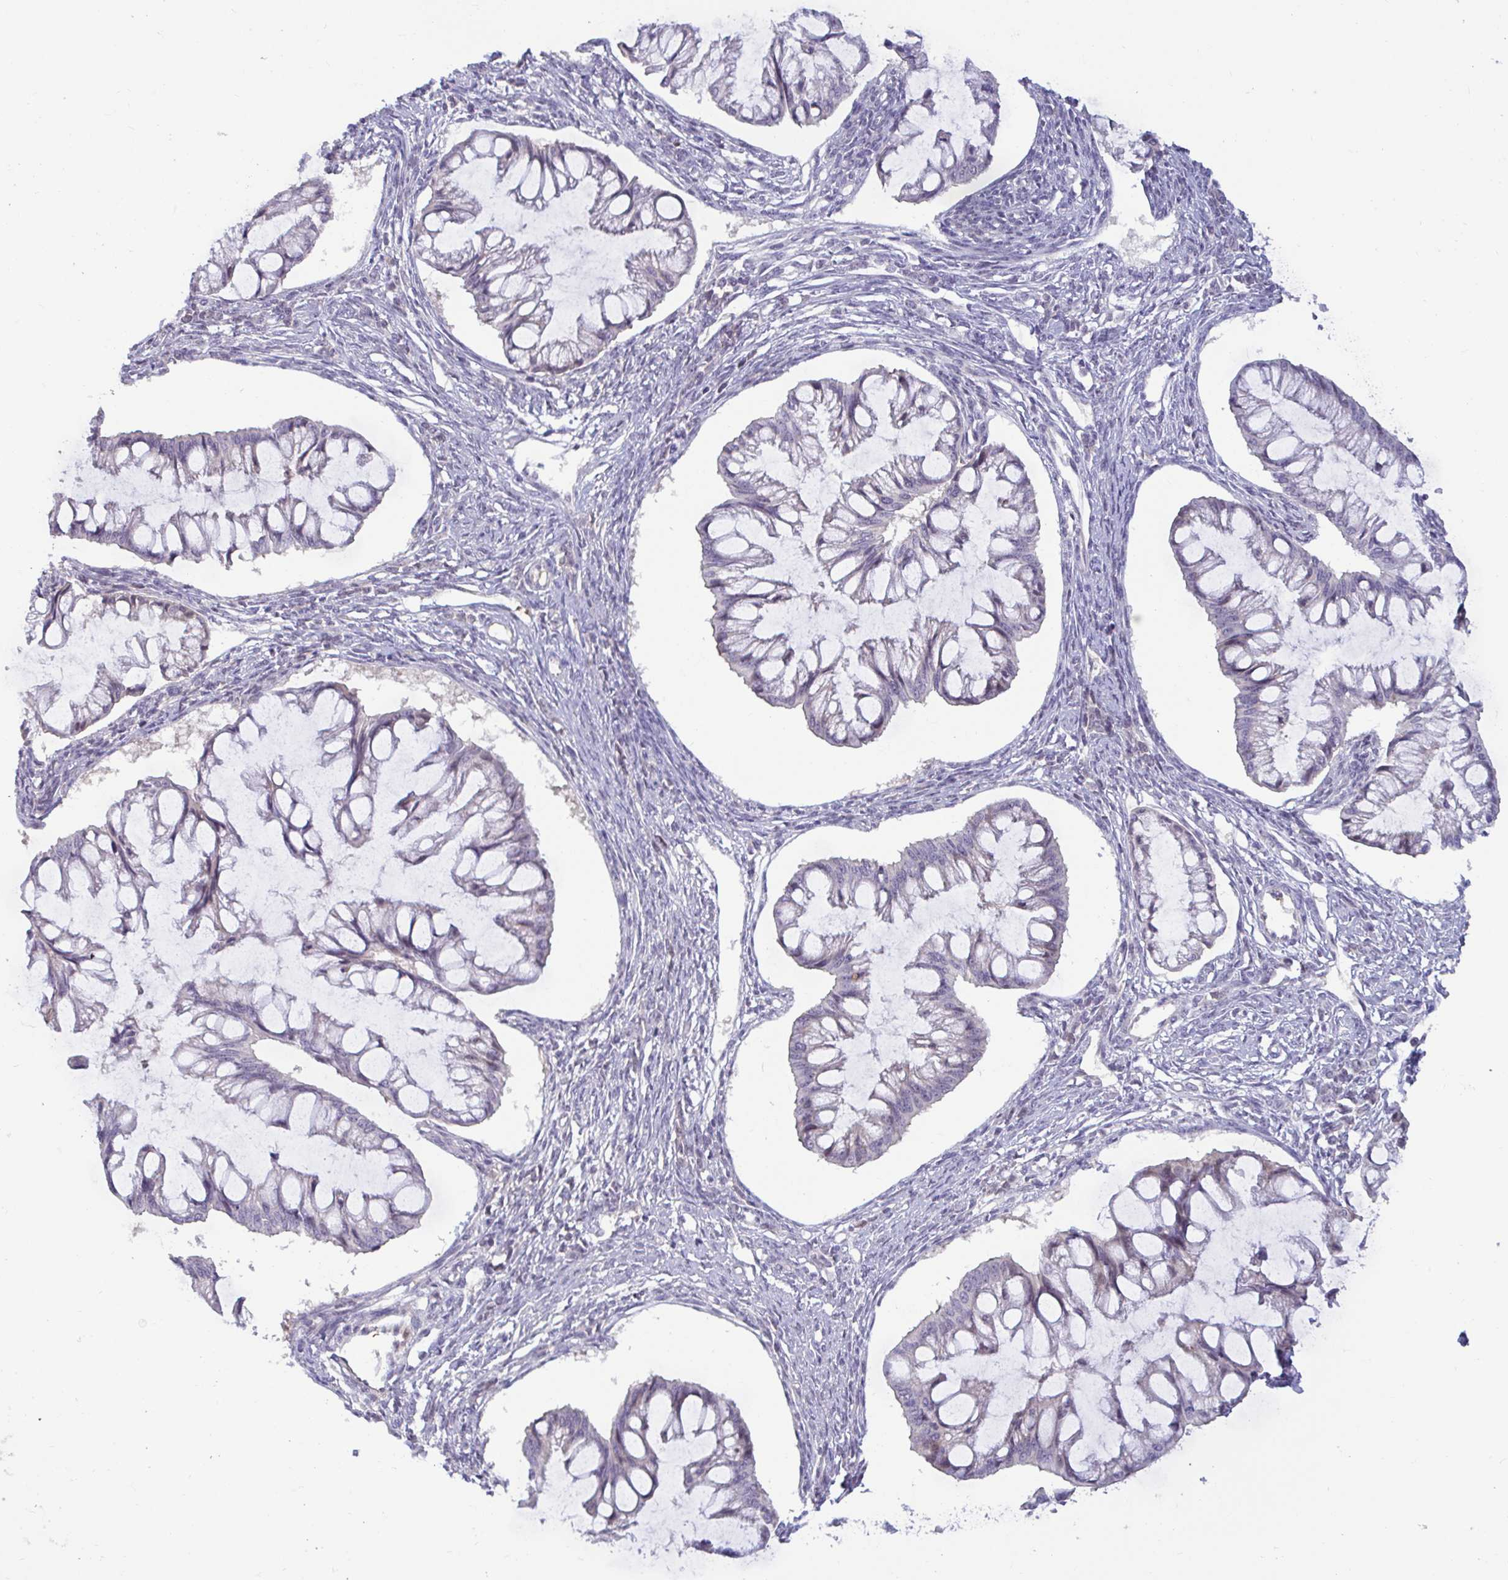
{"staining": {"intensity": "negative", "quantity": "none", "location": "none"}, "tissue": "ovarian cancer", "cell_type": "Tumor cells", "image_type": "cancer", "snomed": [{"axis": "morphology", "description": "Cystadenocarcinoma, mucinous, NOS"}, {"axis": "topography", "description": "Ovary"}], "caption": "This is a photomicrograph of IHC staining of ovarian cancer, which shows no staining in tumor cells.", "gene": "GSTM1", "patient": {"sex": "female", "age": 73}}